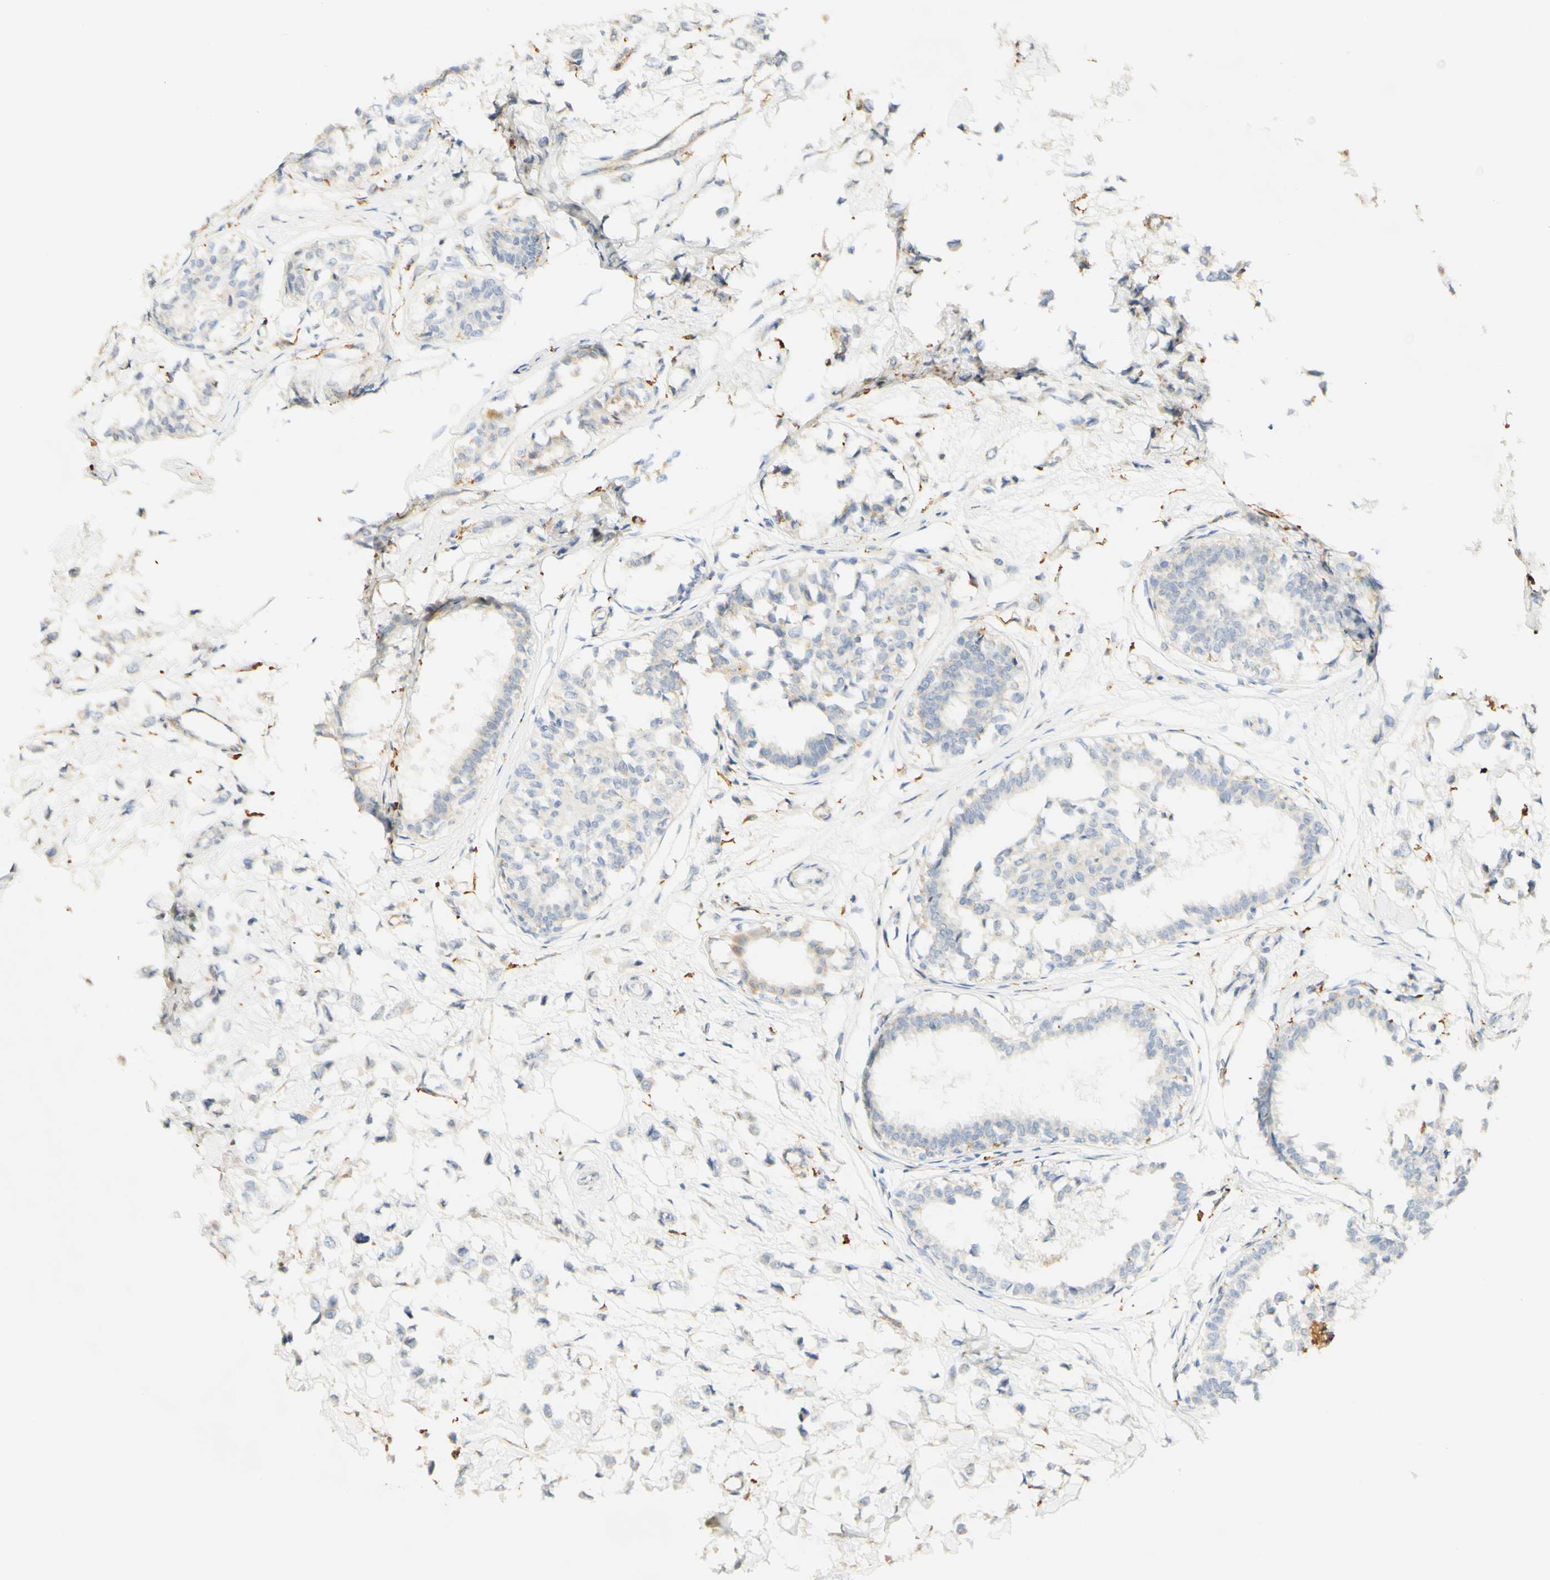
{"staining": {"intensity": "weak", "quantity": "<25%", "location": "cytoplasmic/membranous"}, "tissue": "breast cancer", "cell_type": "Tumor cells", "image_type": "cancer", "snomed": [{"axis": "morphology", "description": "Lobular carcinoma"}, {"axis": "topography", "description": "Breast"}], "caption": "Immunohistochemical staining of human lobular carcinoma (breast) shows no significant staining in tumor cells. The staining was performed using DAB (3,3'-diaminobenzidine) to visualize the protein expression in brown, while the nuclei were stained in blue with hematoxylin (Magnification: 20x).", "gene": "FCGRT", "patient": {"sex": "female", "age": 51}}